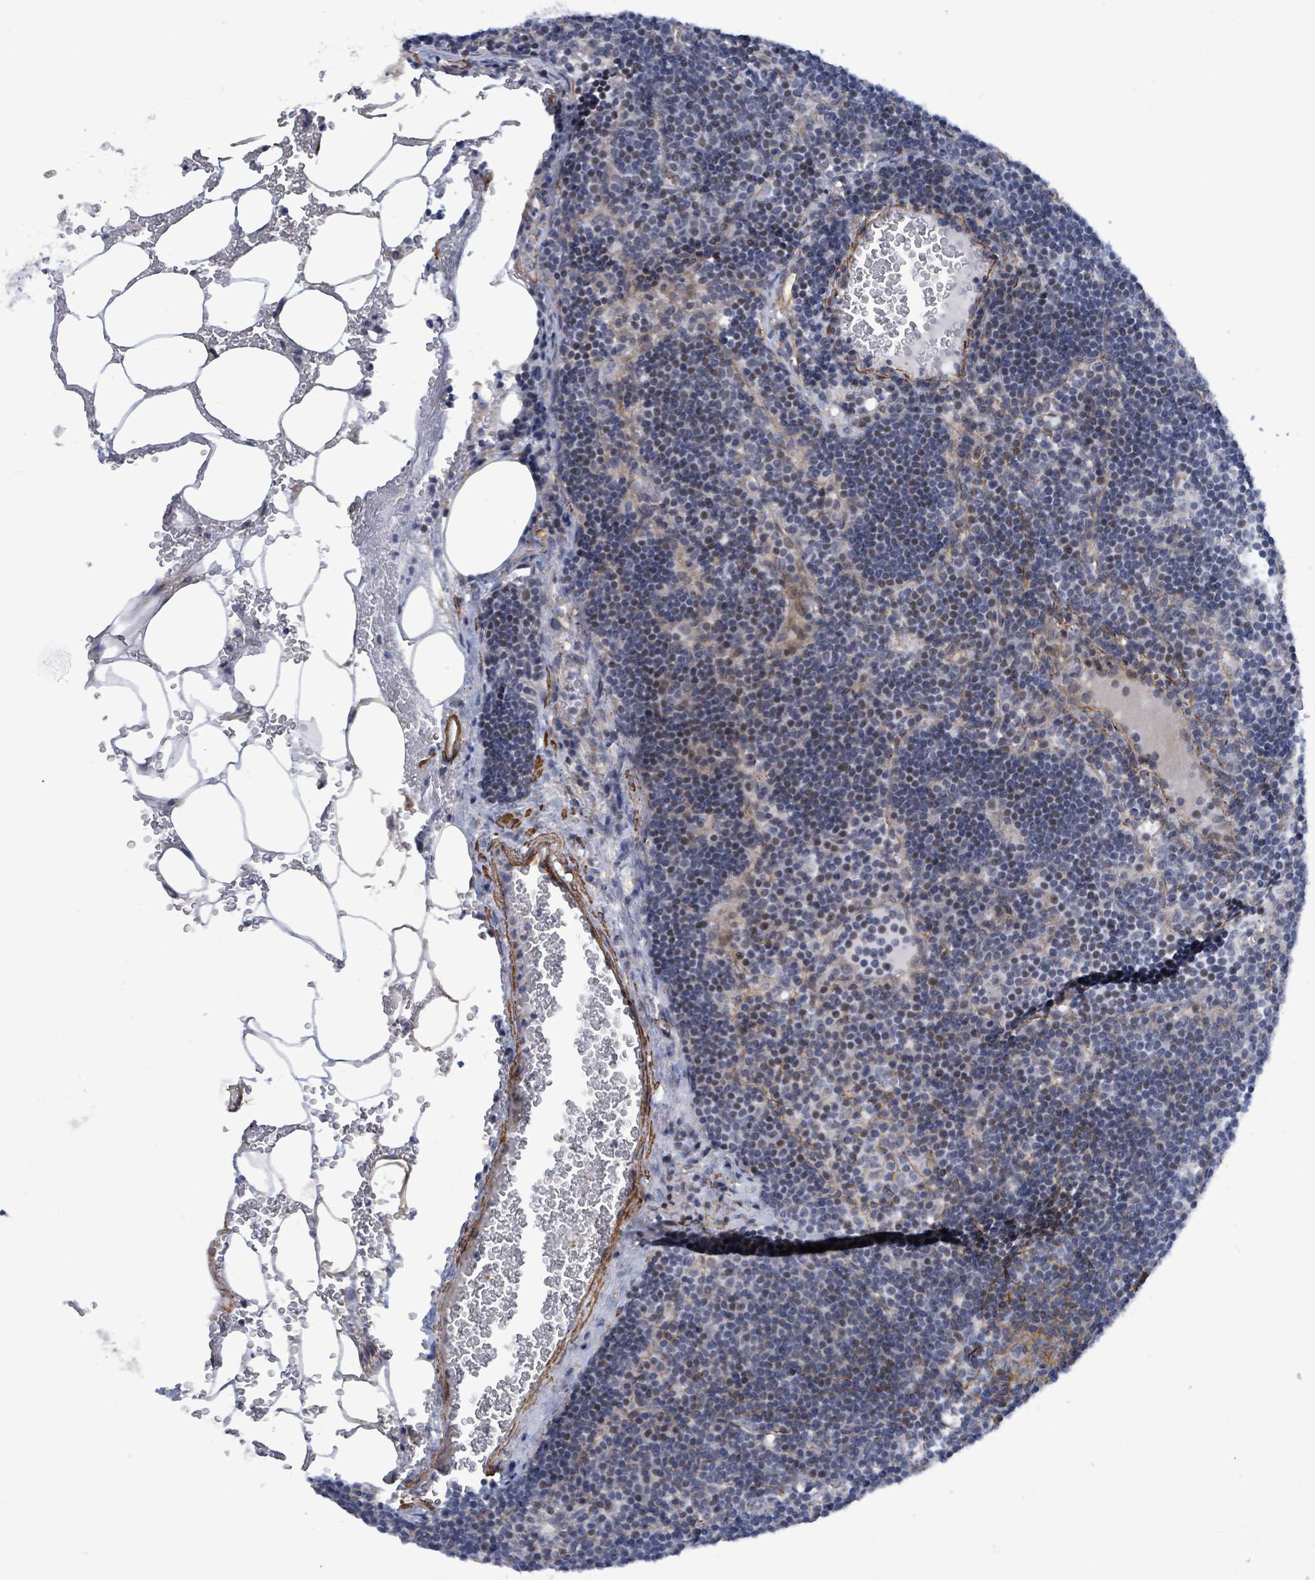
{"staining": {"intensity": "negative", "quantity": "none", "location": "none"}, "tissue": "lymph node", "cell_type": "Germinal center cells", "image_type": "normal", "snomed": [{"axis": "morphology", "description": "Normal tissue, NOS"}, {"axis": "topography", "description": "Lymph node"}], "caption": "IHC histopathology image of normal lymph node stained for a protein (brown), which demonstrates no positivity in germinal center cells.", "gene": "DMRTC1B", "patient": {"sex": "male", "age": 53}}